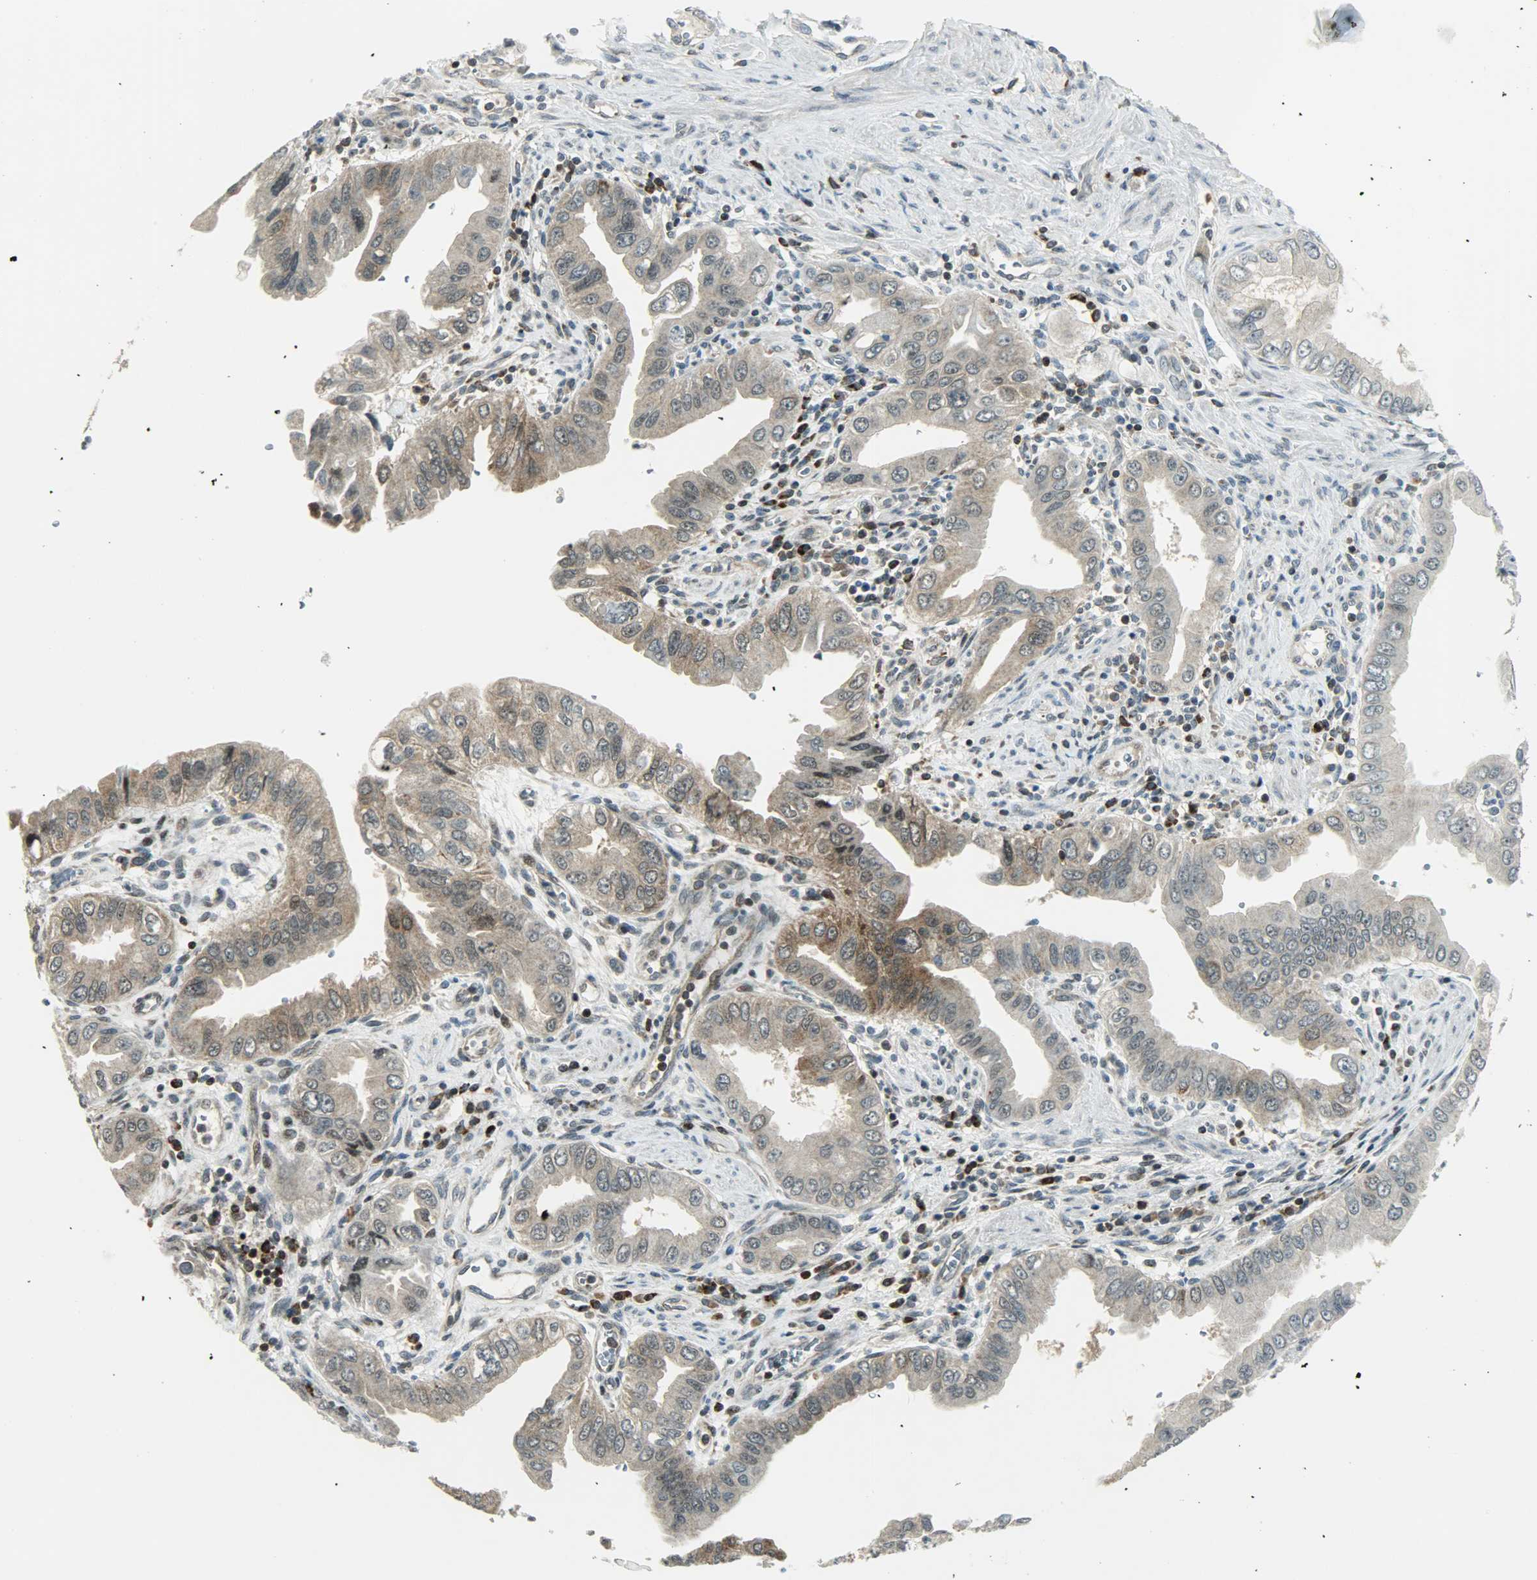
{"staining": {"intensity": "weak", "quantity": "25%-75%", "location": "cytoplasmic/membranous"}, "tissue": "pancreatic cancer", "cell_type": "Tumor cells", "image_type": "cancer", "snomed": [{"axis": "morphology", "description": "Normal tissue, NOS"}, {"axis": "topography", "description": "Lymph node"}], "caption": "Weak cytoplasmic/membranous protein staining is identified in about 25%-75% of tumor cells in pancreatic cancer. (DAB (3,3'-diaminobenzidine) IHC with brightfield microscopy, high magnification).", "gene": "IL15", "patient": {"sex": "male", "age": 50}}